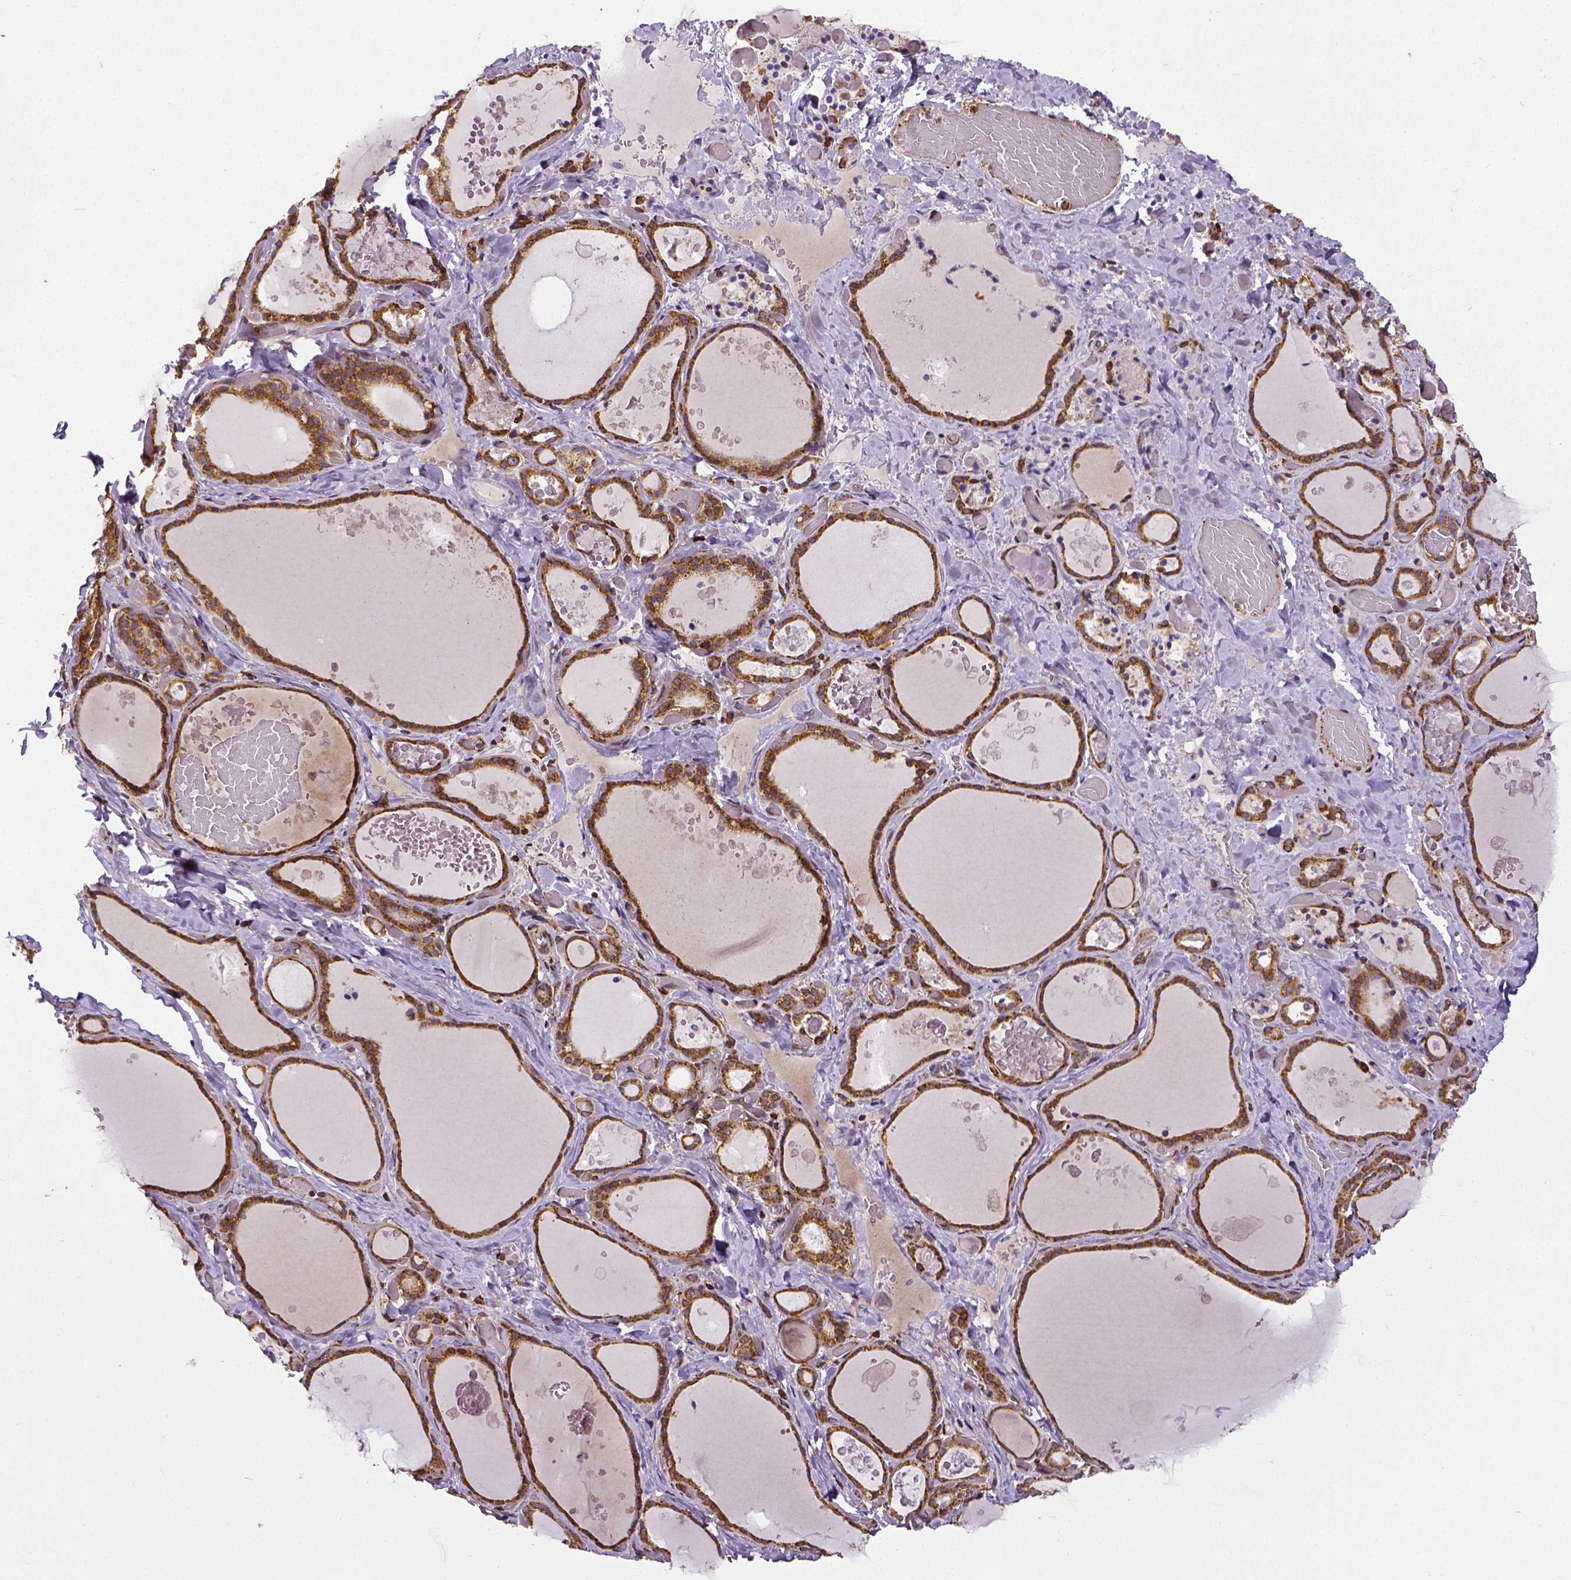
{"staining": {"intensity": "strong", "quantity": ">75%", "location": "cytoplasmic/membranous"}, "tissue": "thyroid gland", "cell_type": "Glandular cells", "image_type": "normal", "snomed": [{"axis": "morphology", "description": "Normal tissue, NOS"}, {"axis": "topography", "description": "Thyroid gland"}], "caption": "Thyroid gland stained with a brown dye demonstrates strong cytoplasmic/membranous positive expression in approximately >75% of glandular cells.", "gene": "MTDH", "patient": {"sex": "female", "age": 56}}